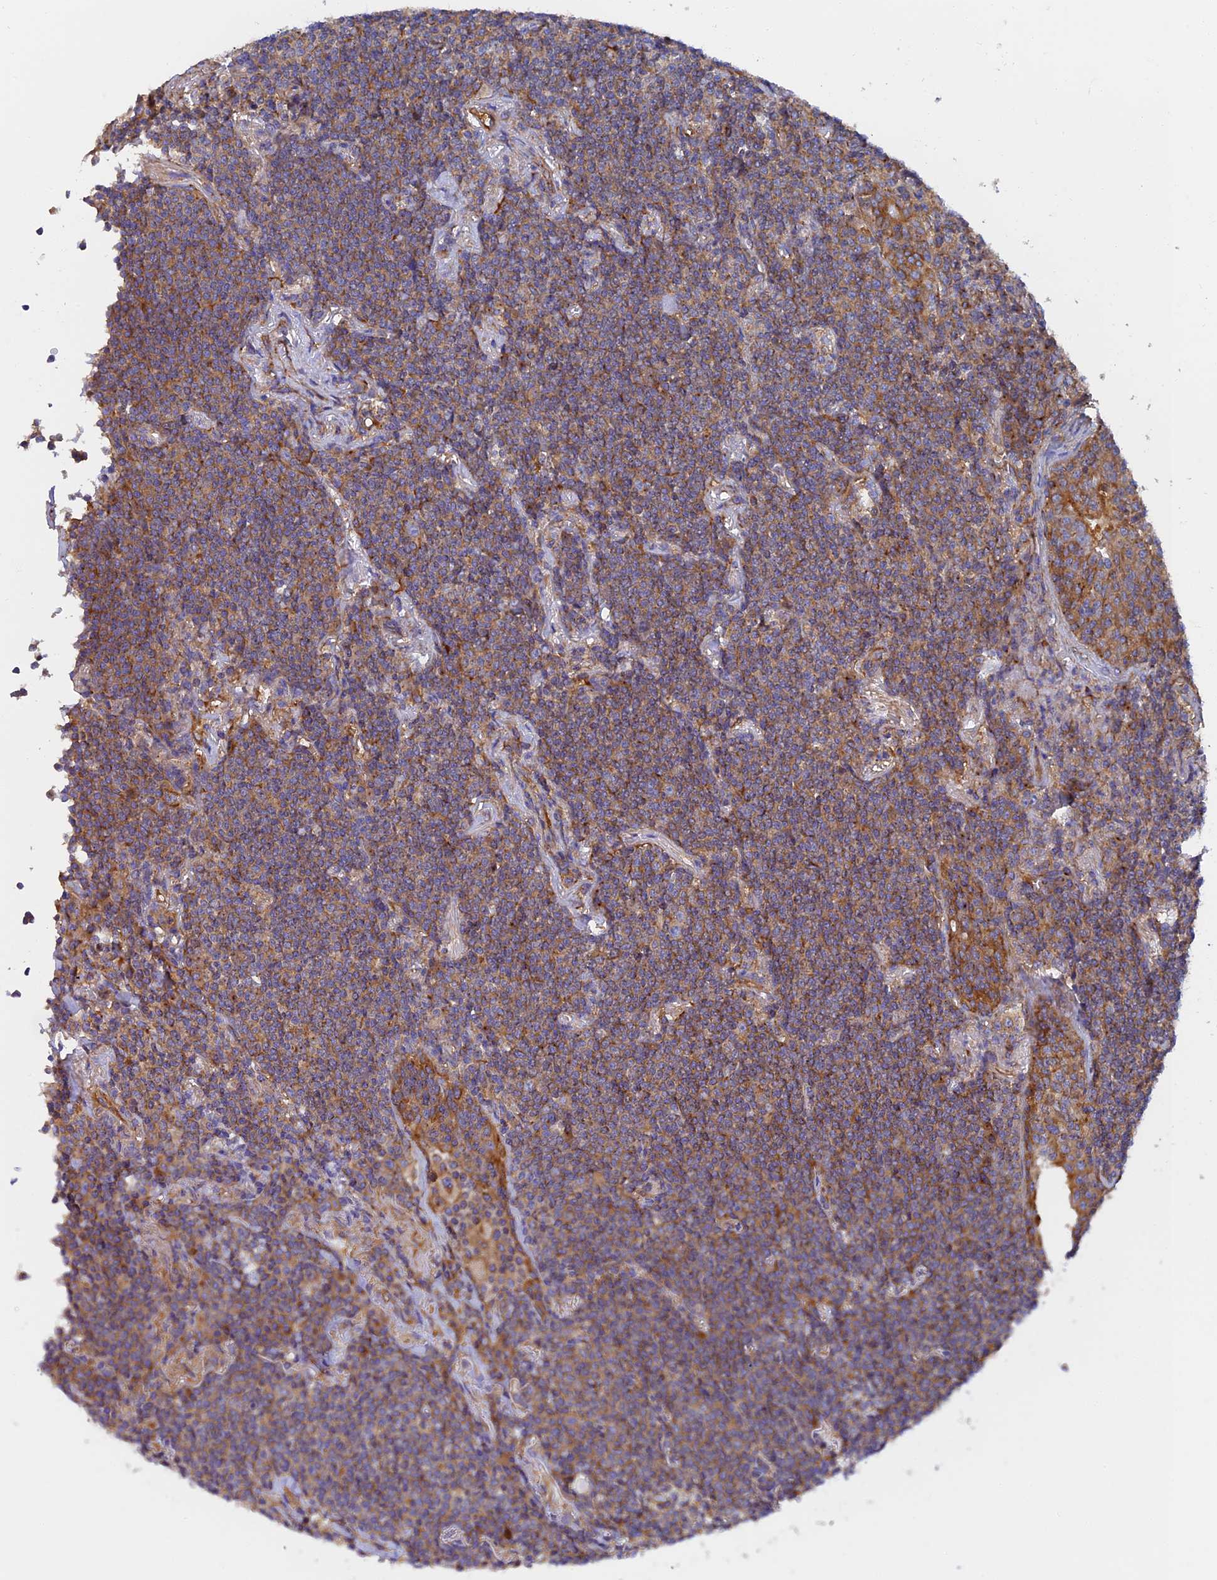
{"staining": {"intensity": "moderate", "quantity": ">75%", "location": "cytoplasmic/membranous"}, "tissue": "lymphoma", "cell_type": "Tumor cells", "image_type": "cancer", "snomed": [{"axis": "morphology", "description": "Malignant lymphoma, non-Hodgkin's type, Low grade"}, {"axis": "topography", "description": "Lung"}], "caption": "Approximately >75% of tumor cells in malignant lymphoma, non-Hodgkin's type (low-grade) exhibit moderate cytoplasmic/membranous protein staining as visualized by brown immunohistochemical staining.", "gene": "DCTN2", "patient": {"sex": "female", "age": 71}}